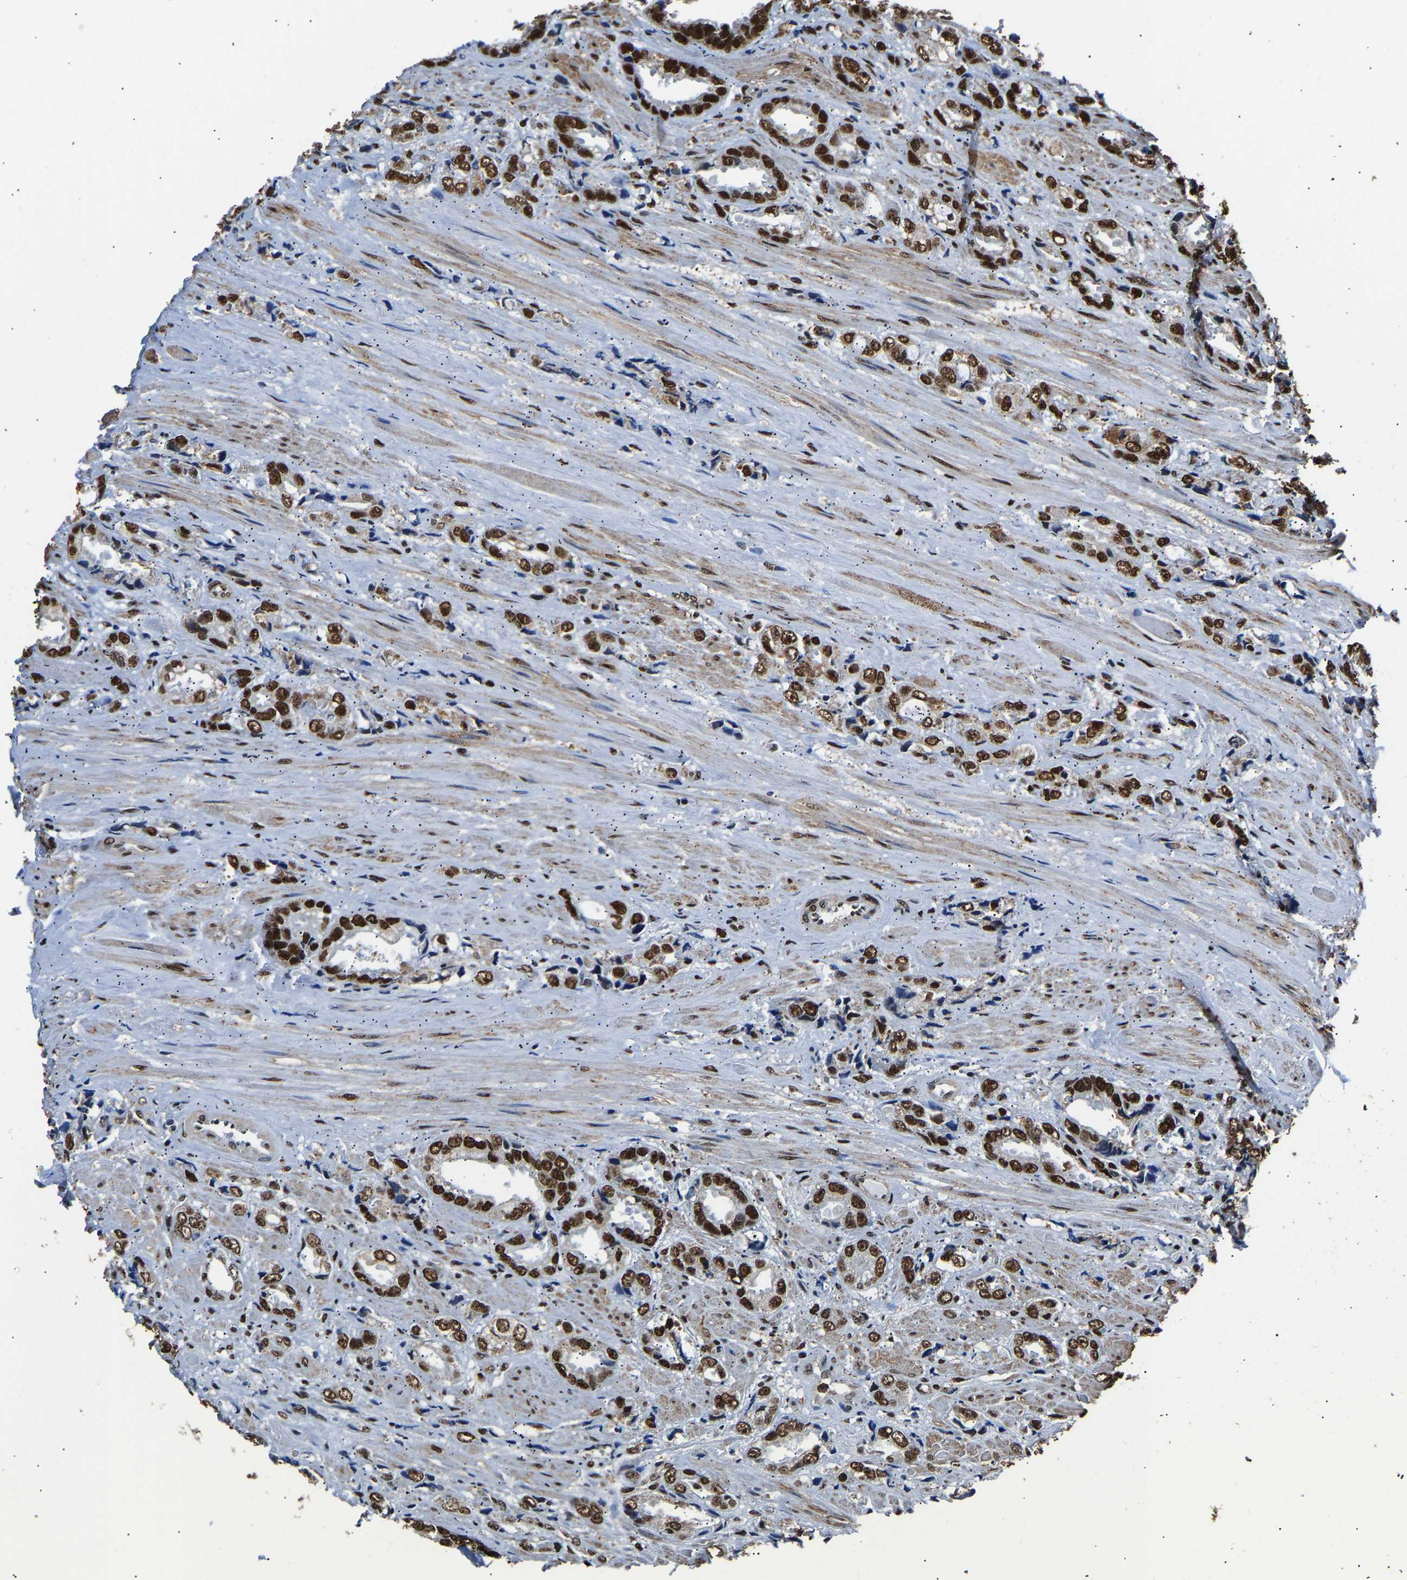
{"staining": {"intensity": "strong", "quantity": ">75%", "location": "nuclear"}, "tissue": "prostate cancer", "cell_type": "Tumor cells", "image_type": "cancer", "snomed": [{"axis": "morphology", "description": "Adenocarcinoma, High grade"}, {"axis": "topography", "description": "Prostate"}], "caption": "The image exhibits staining of high-grade adenocarcinoma (prostate), revealing strong nuclear protein staining (brown color) within tumor cells.", "gene": "SAFB", "patient": {"sex": "male", "age": 61}}